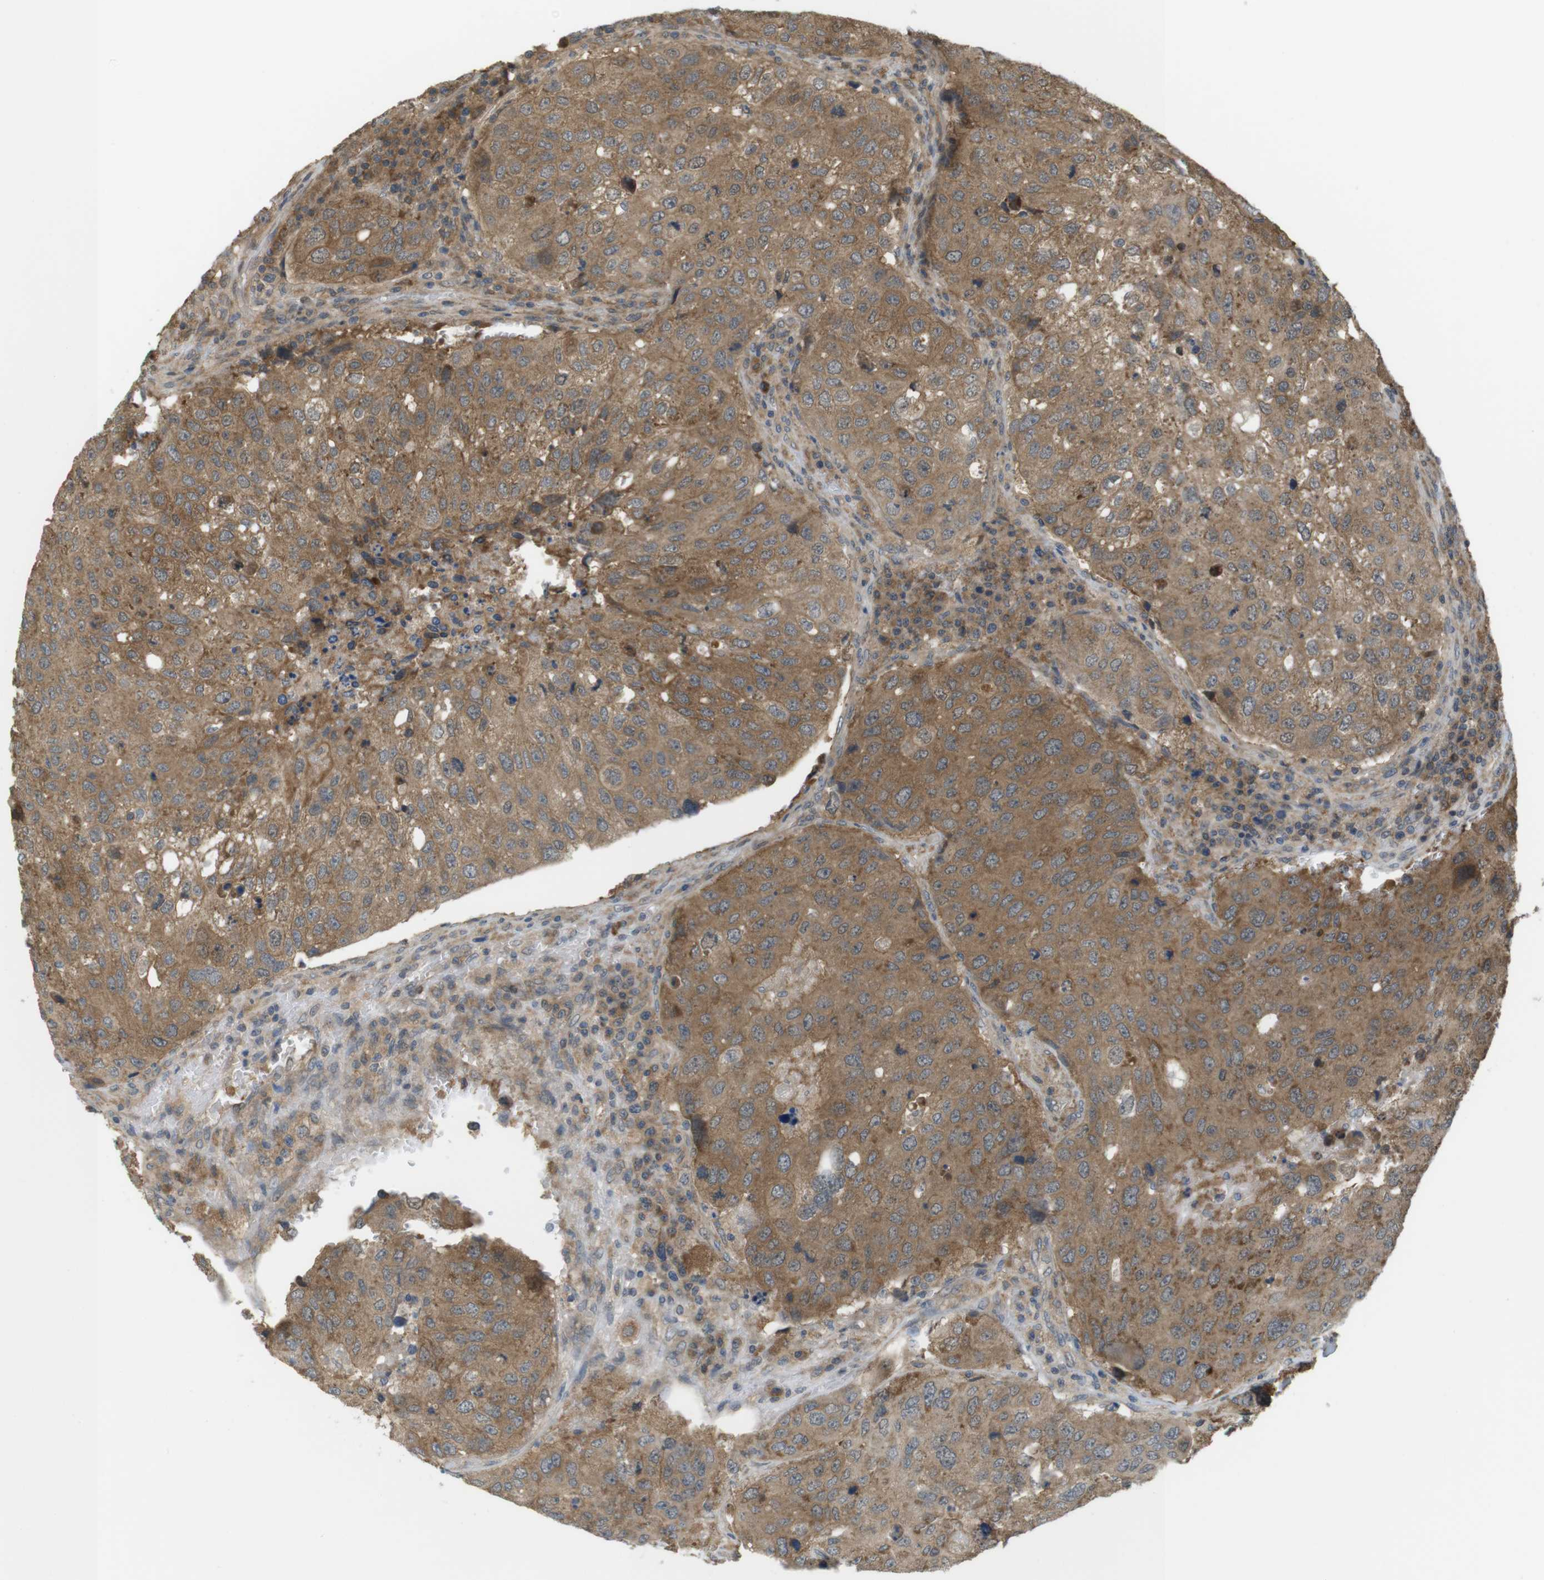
{"staining": {"intensity": "moderate", "quantity": ">75%", "location": "cytoplasmic/membranous"}, "tissue": "urothelial cancer", "cell_type": "Tumor cells", "image_type": "cancer", "snomed": [{"axis": "morphology", "description": "Urothelial carcinoma, High grade"}, {"axis": "topography", "description": "Lymph node"}, {"axis": "topography", "description": "Urinary bladder"}], "caption": "A brown stain shows moderate cytoplasmic/membranous expression of a protein in urothelial carcinoma (high-grade) tumor cells. (brown staining indicates protein expression, while blue staining denotes nuclei).", "gene": "RNF130", "patient": {"sex": "male", "age": 51}}